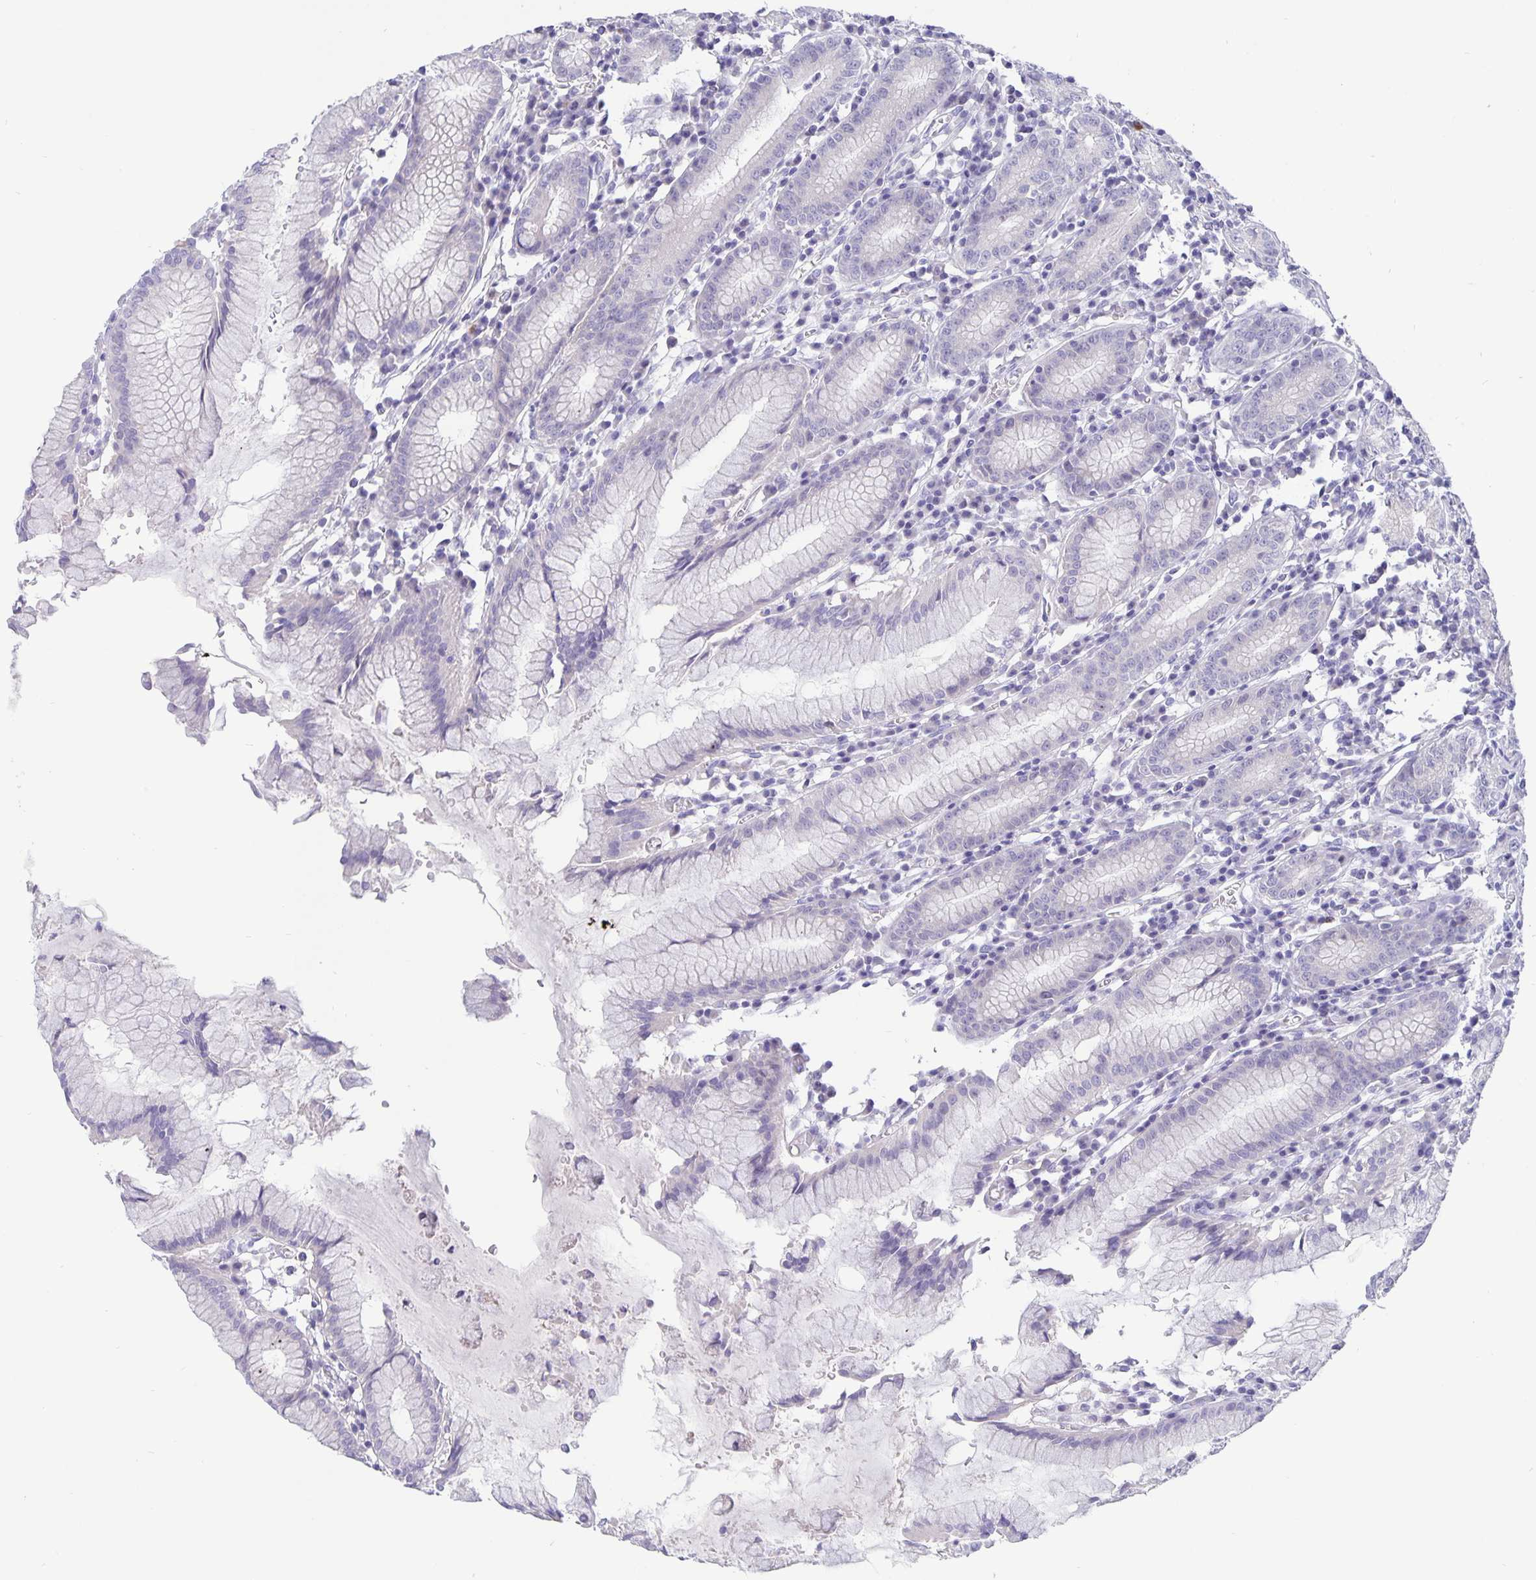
{"staining": {"intensity": "negative", "quantity": "none", "location": "none"}, "tissue": "stomach", "cell_type": "Glandular cells", "image_type": "normal", "snomed": [{"axis": "morphology", "description": "Normal tissue, NOS"}, {"axis": "topography", "description": "Stomach"}], "caption": "Immunohistochemistry histopathology image of unremarkable stomach stained for a protein (brown), which displays no staining in glandular cells. Nuclei are stained in blue.", "gene": "ERMN", "patient": {"sex": "male", "age": 55}}